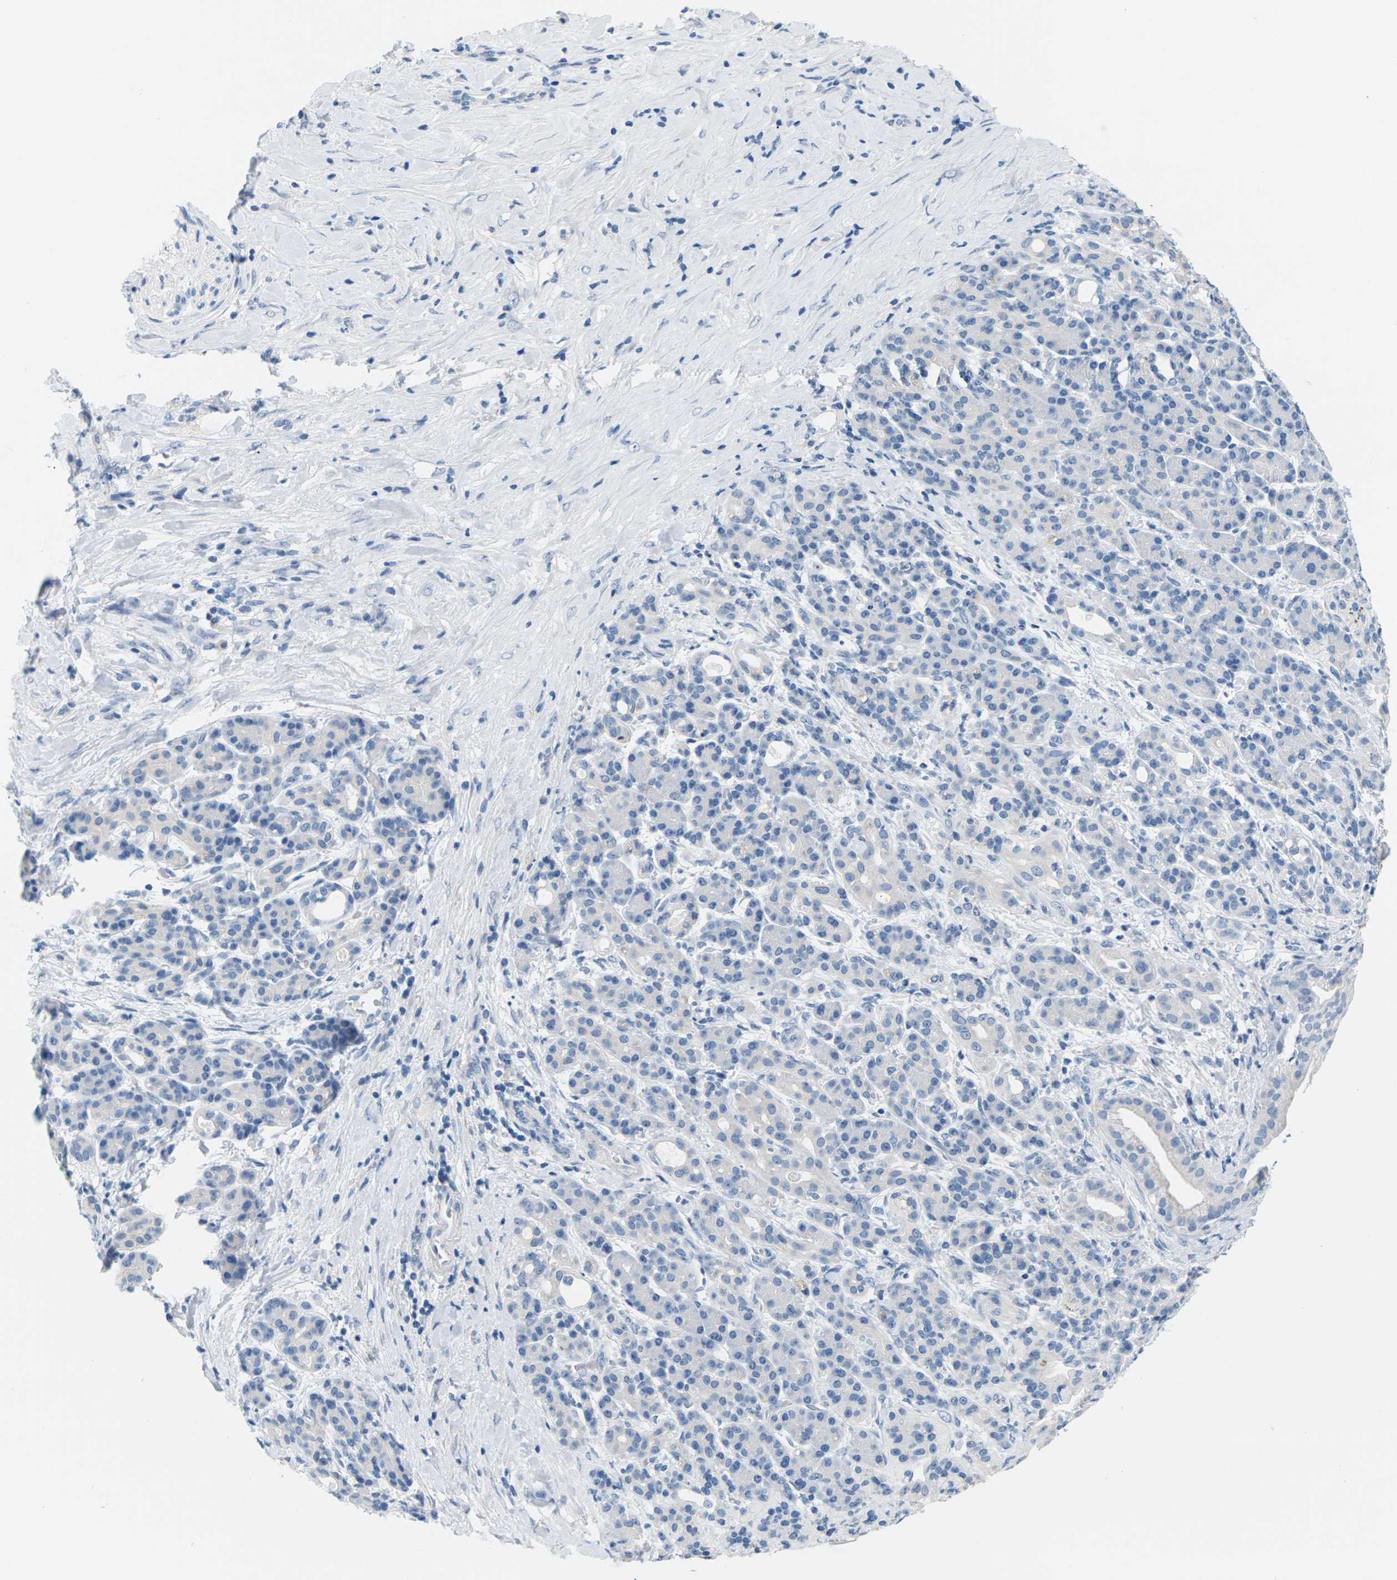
{"staining": {"intensity": "weak", "quantity": "<25%", "location": "cytoplasmic/membranous"}, "tissue": "pancreatic cancer", "cell_type": "Tumor cells", "image_type": "cancer", "snomed": [{"axis": "morphology", "description": "Adenocarcinoma, NOS"}, {"axis": "topography", "description": "Pancreas"}], "caption": "The histopathology image shows no significant expression in tumor cells of pancreatic adenocarcinoma. Brightfield microscopy of IHC stained with DAB (brown) and hematoxylin (blue), captured at high magnification.", "gene": "SLC12A1", "patient": {"sex": "female", "age": 77}}